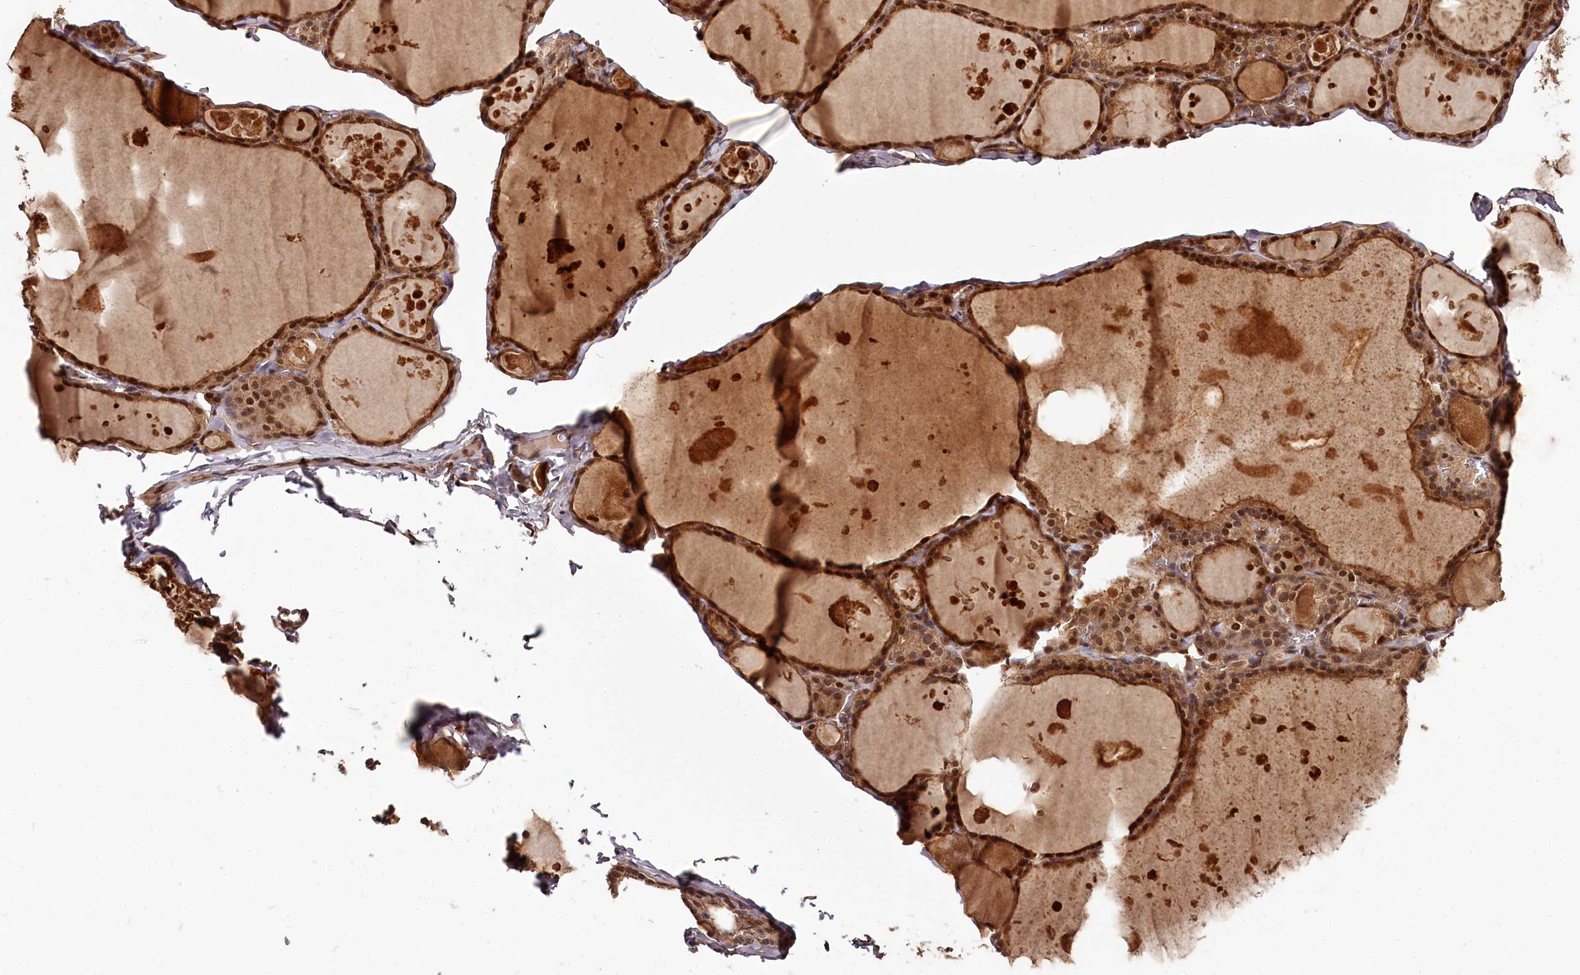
{"staining": {"intensity": "strong", "quantity": ">75%", "location": "cytoplasmic/membranous,nuclear"}, "tissue": "thyroid gland", "cell_type": "Glandular cells", "image_type": "normal", "snomed": [{"axis": "morphology", "description": "Normal tissue, NOS"}, {"axis": "topography", "description": "Thyroid gland"}], "caption": "Unremarkable thyroid gland exhibits strong cytoplasmic/membranous,nuclear staining in about >75% of glandular cells, visualized by immunohistochemistry.", "gene": "MAML3", "patient": {"sex": "male", "age": 56}}